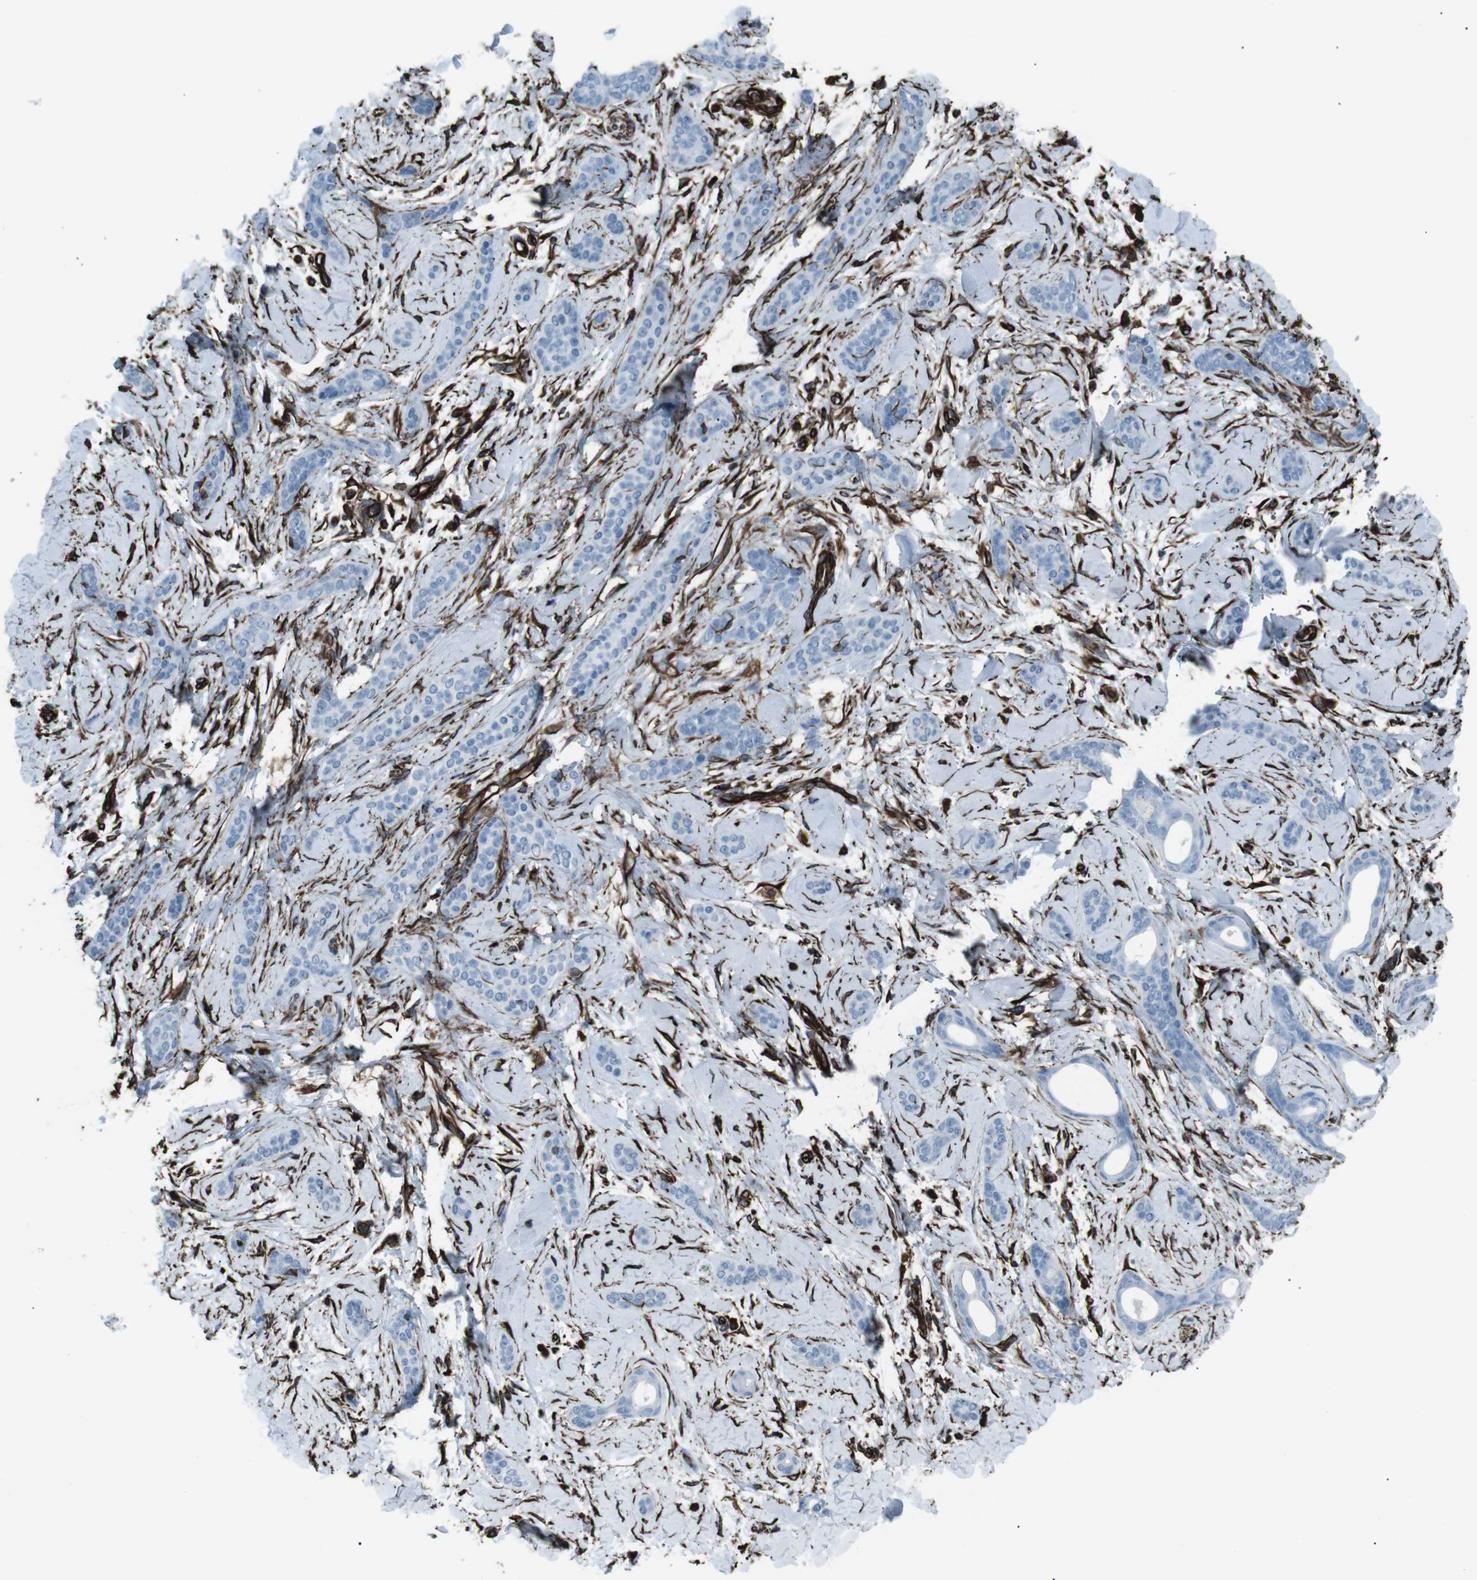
{"staining": {"intensity": "negative", "quantity": "none", "location": "none"}, "tissue": "skin cancer", "cell_type": "Tumor cells", "image_type": "cancer", "snomed": [{"axis": "morphology", "description": "Basal cell carcinoma"}, {"axis": "morphology", "description": "Adnexal tumor, benign"}, {"axis": "topography", "description": "Skin"}], "caption": "Skin basal cell carcinoma stained for a protein using IHC shows no expression tumor cells.", "gene": "ZDHHC6", "patient": {"sex": "female", "age": 42}}